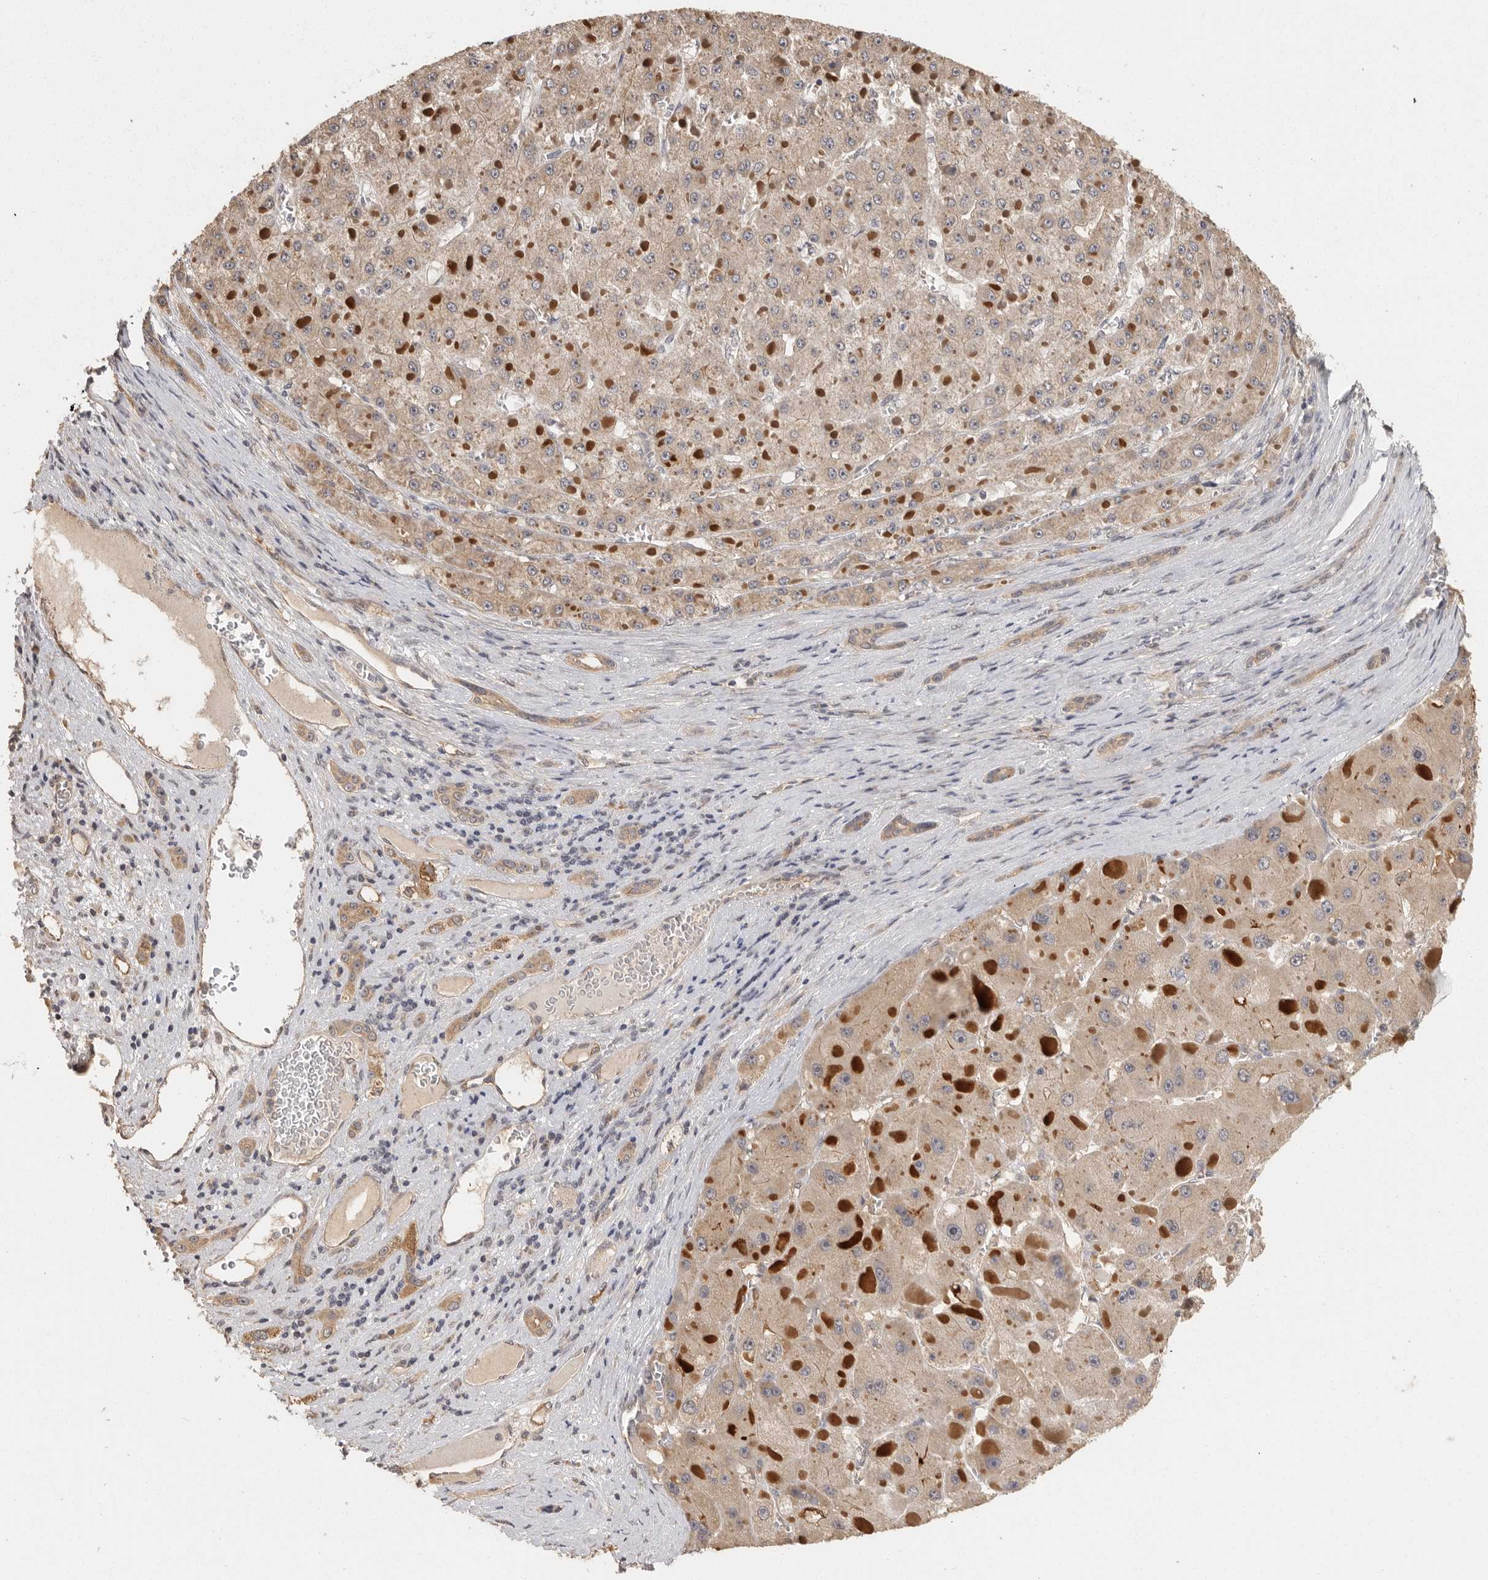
{"staining": {"intensity": "weak", "quantity": ">75%", "location": "cytoplasmic/membranous"}, "tissue": "liver cancer", "cell_type": "Tumor cells", "image_type": "cancer", "snomed": [{"axis": "morphology", "description": "Carcinoma, Hepatocellular, NOS"}, {"axis": "topography", "description": "Liver"}], "caption": "Immunohistochemistry (IHC) image of human liver cancer stained for a protein (brown), which demonstrates low levels of weak cytoplasmic/membranous positivity in approximately >75% of tumor cells.", "gene": "BAIAP2", "patient": {"sex": "female", "age": 73}}